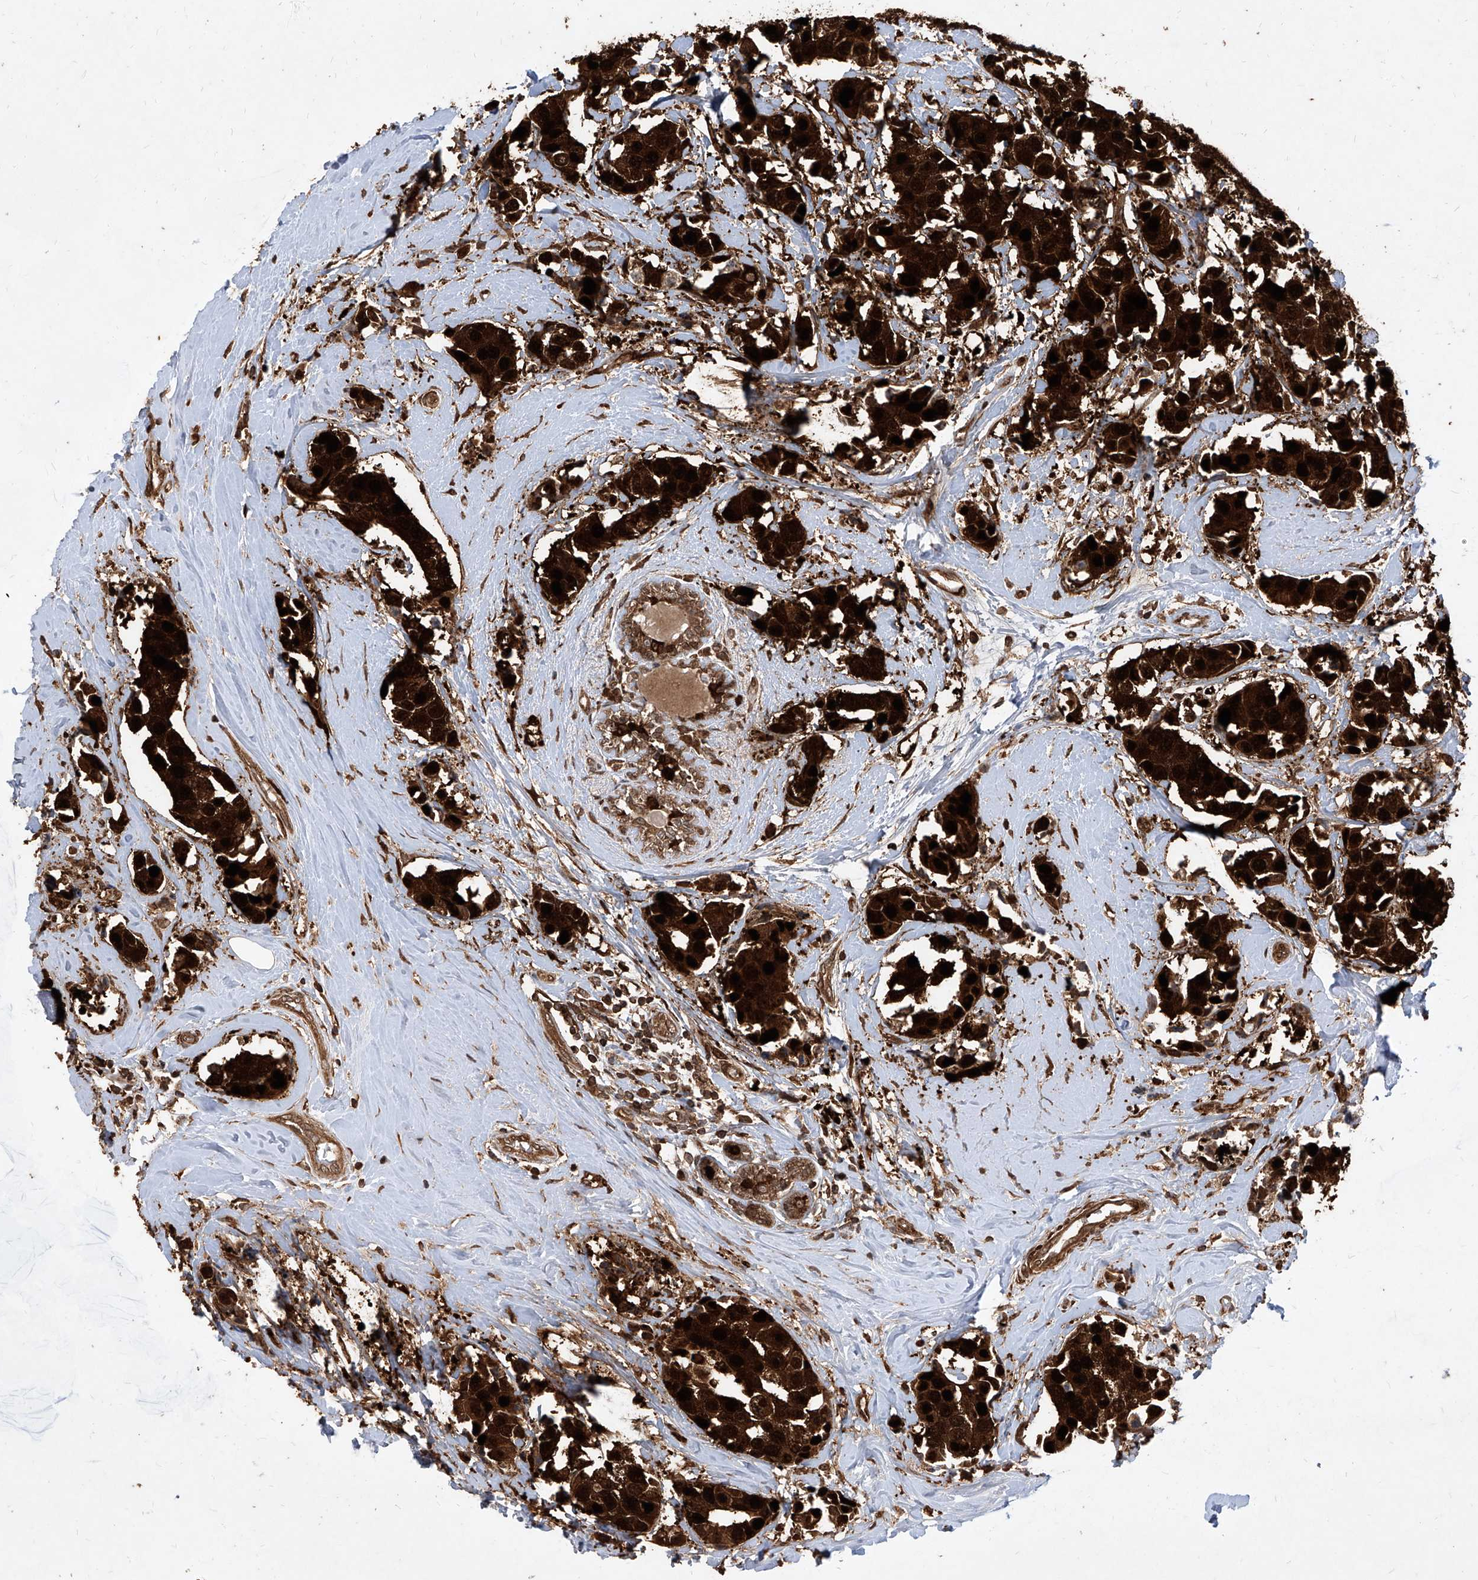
{"staining": {"intensity": "strong", "quantity": ">75%", "location": "cytoplasmic/membranous,nuclear"}, "tissue": "breast cancer", "cell_type": "Tumor cells", "image_type": "cancer", "snomed": [{"axis": "morphology", "description": "Normal tissue, NOS"}, {"axis": "morphology", "description": "Duct carcinoma"}, {"axis": "topography", "description": "Breast"}], "caption": "Intraductal carcinoma (breast) stained for a protein demonstrates strong cytoplasmic/membranous and nuclear positivity in tumor cells.", "gene": "MAGED2", "patient": {"sex": "female", "age": 39}}